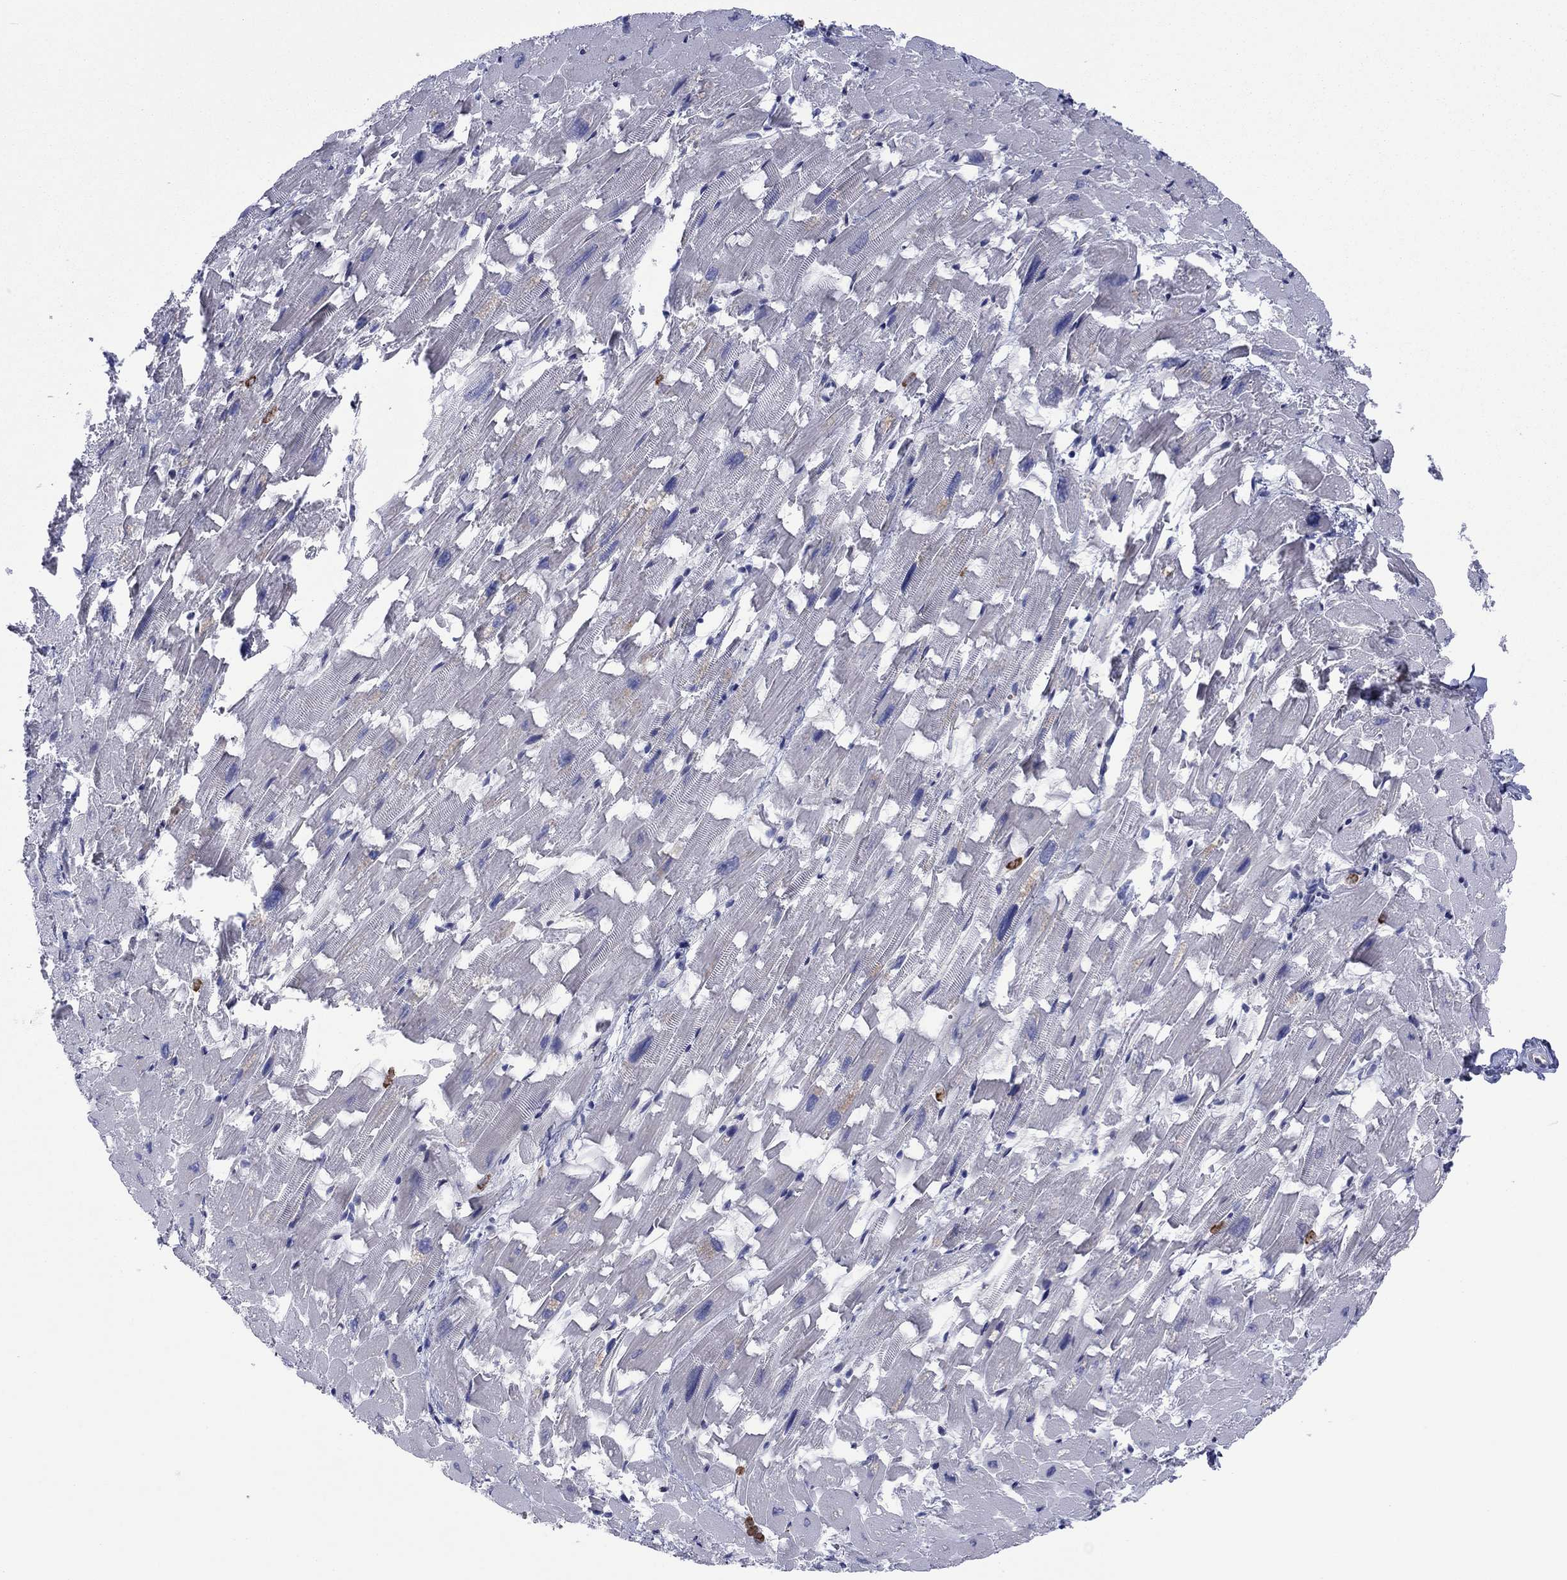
{"staining": {"intensity": "negative", "quantity": "none", "location": "none"}, "tissue": "heart muscle", "cell_type": "Cardiomyocytes", "image_type": "normal", "snomed": [{"axis": "morphology", "description": "Normal tissue, NOS"}, {"axis": "topography", "description": "Heart"}], "caption": "This is an immunohistochemistry (IHC) micrograph of unremarkable heart muscle. There is no expression in cardiomyocytes.", "gene": "GPR155", "patient": {"sex": "female", "age": 64}}